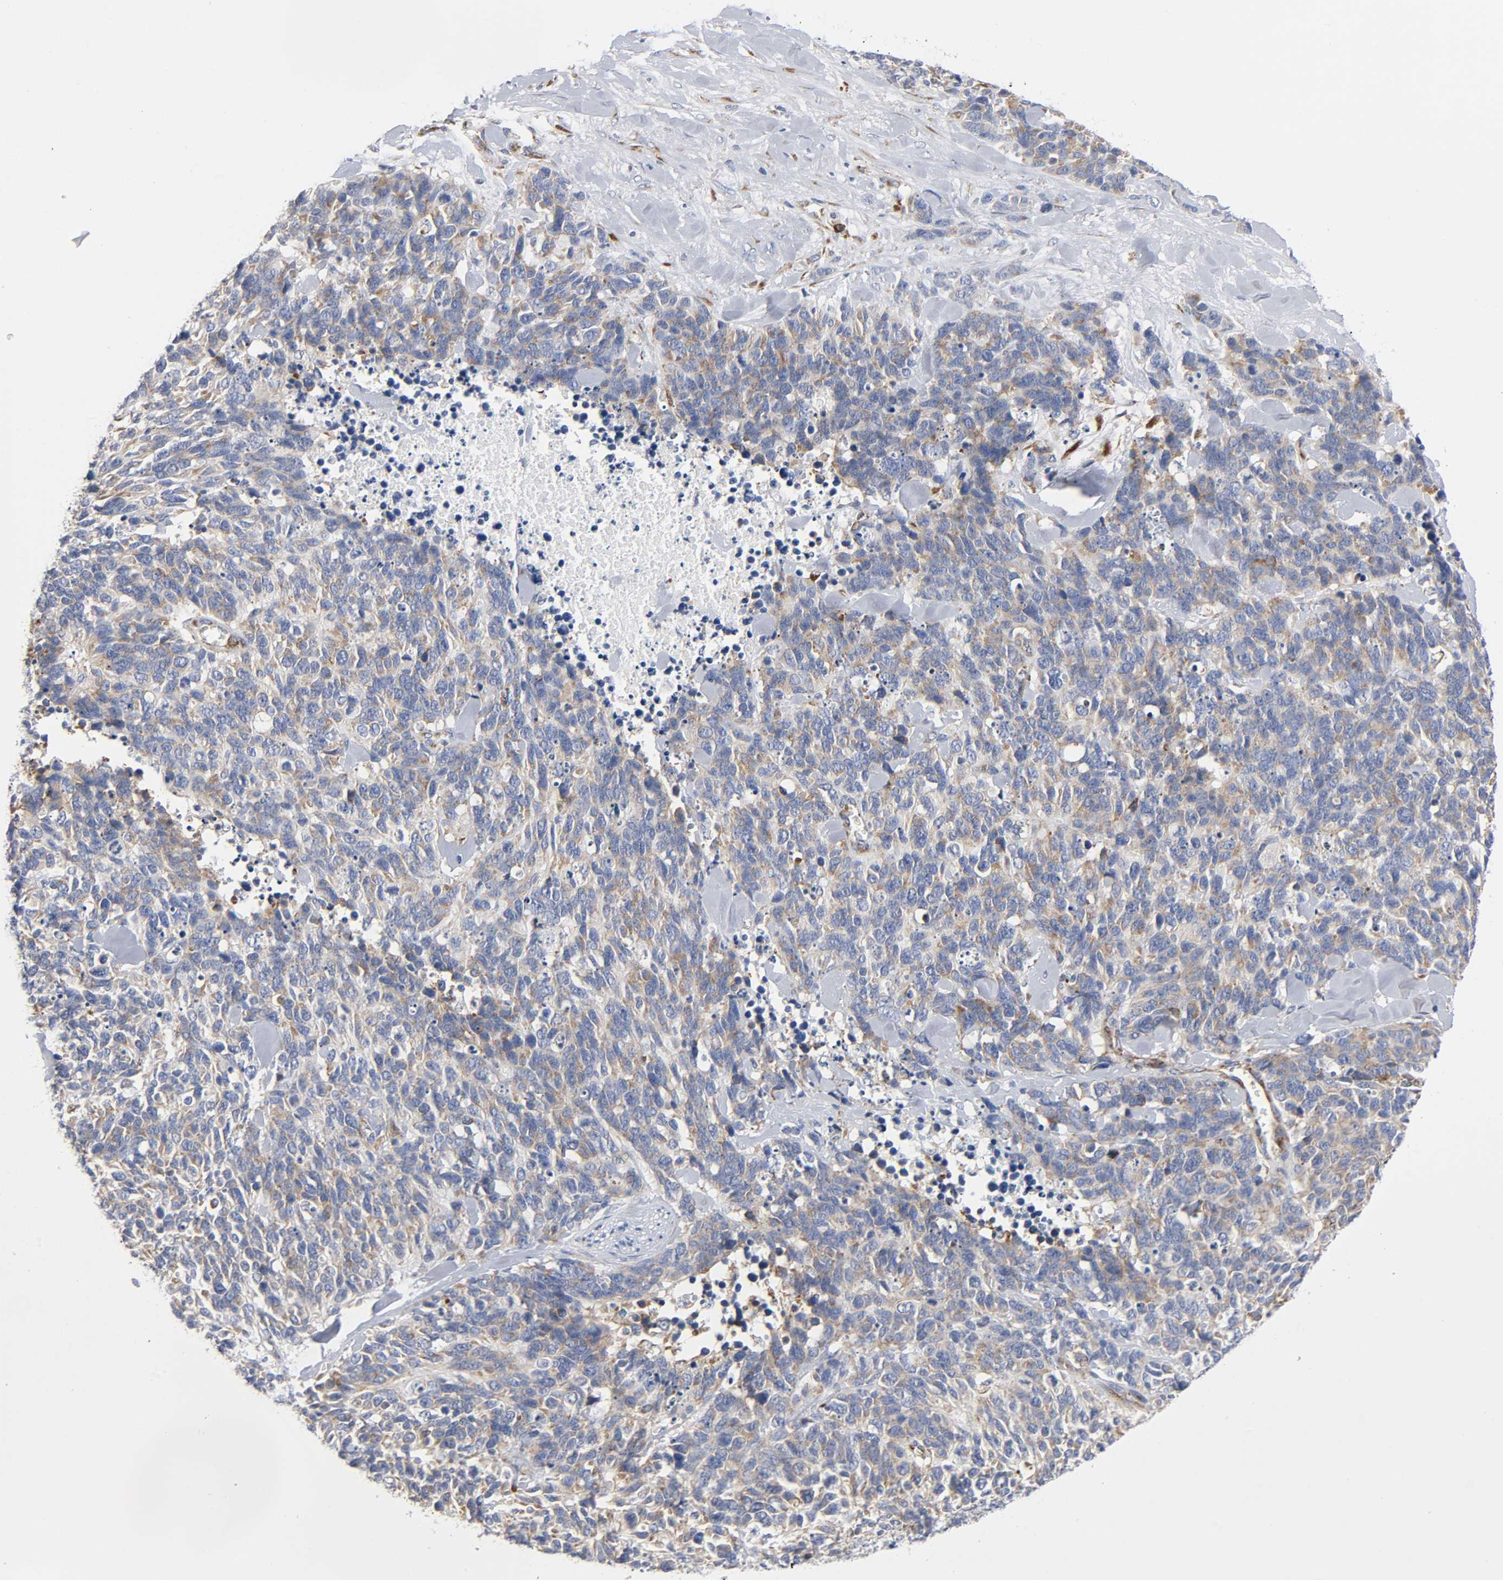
{"staining": {"intensity": "moderate", "quantity": ">75%", "location": "cytoplasmic/membranous"}, "tissue": "lung cancer", "cell_type": "Tumor cells", "image_type": "cancer", "snomed": [{"axis": "morphology", "description": "Neoplasm, malignant, NOS"}, {"axis": "topography", "description": "Lung"}], "caption": "Immunohistochemical staining of lung neoplasm (malignant) exhibits medium levels of moderate cytoplasmic/membranous staining in approximately >75% of tumor cells.", "gene": "REL", "patient": {"sex": "female", "age": 58}}